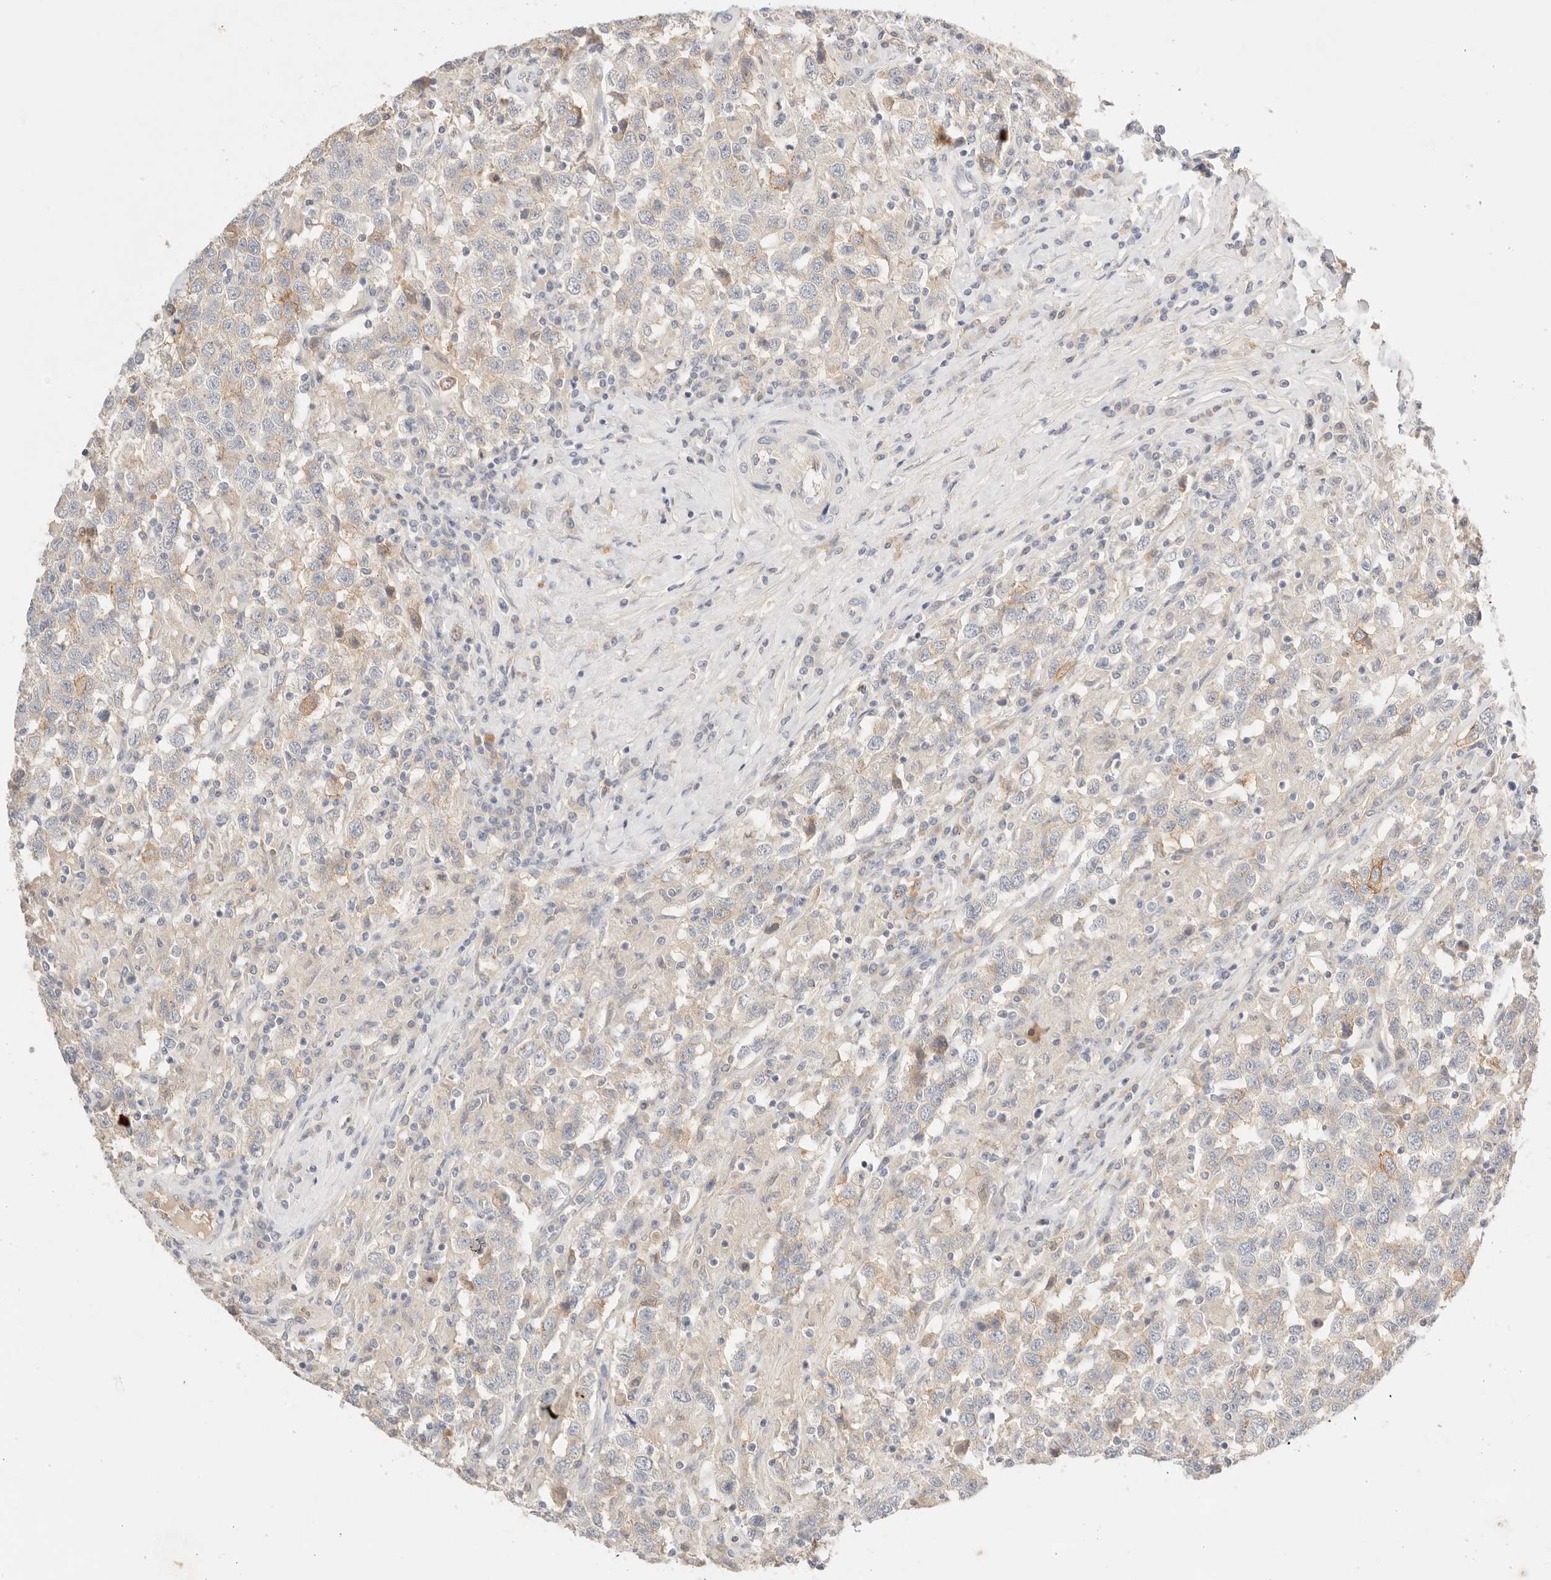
{"staining": {"intensity": "weak", "quantity": "<25%", "location": "cytoplasmic/membranous"}, "tissue": "testis cancer", "cell_type": "Tumor cells", "image_type": "cancer", "snomed": [{"axis": "morphology", "description": "Seminoma, NOS"}, {"axis": "topography", "description": "Testis"}], "caption": "Human testis seminoma stained for a protein using IHC demonstrates no expression in tumor cells.", "gene": "CEP120", "patient": {"sex": "male", "age": 41}}